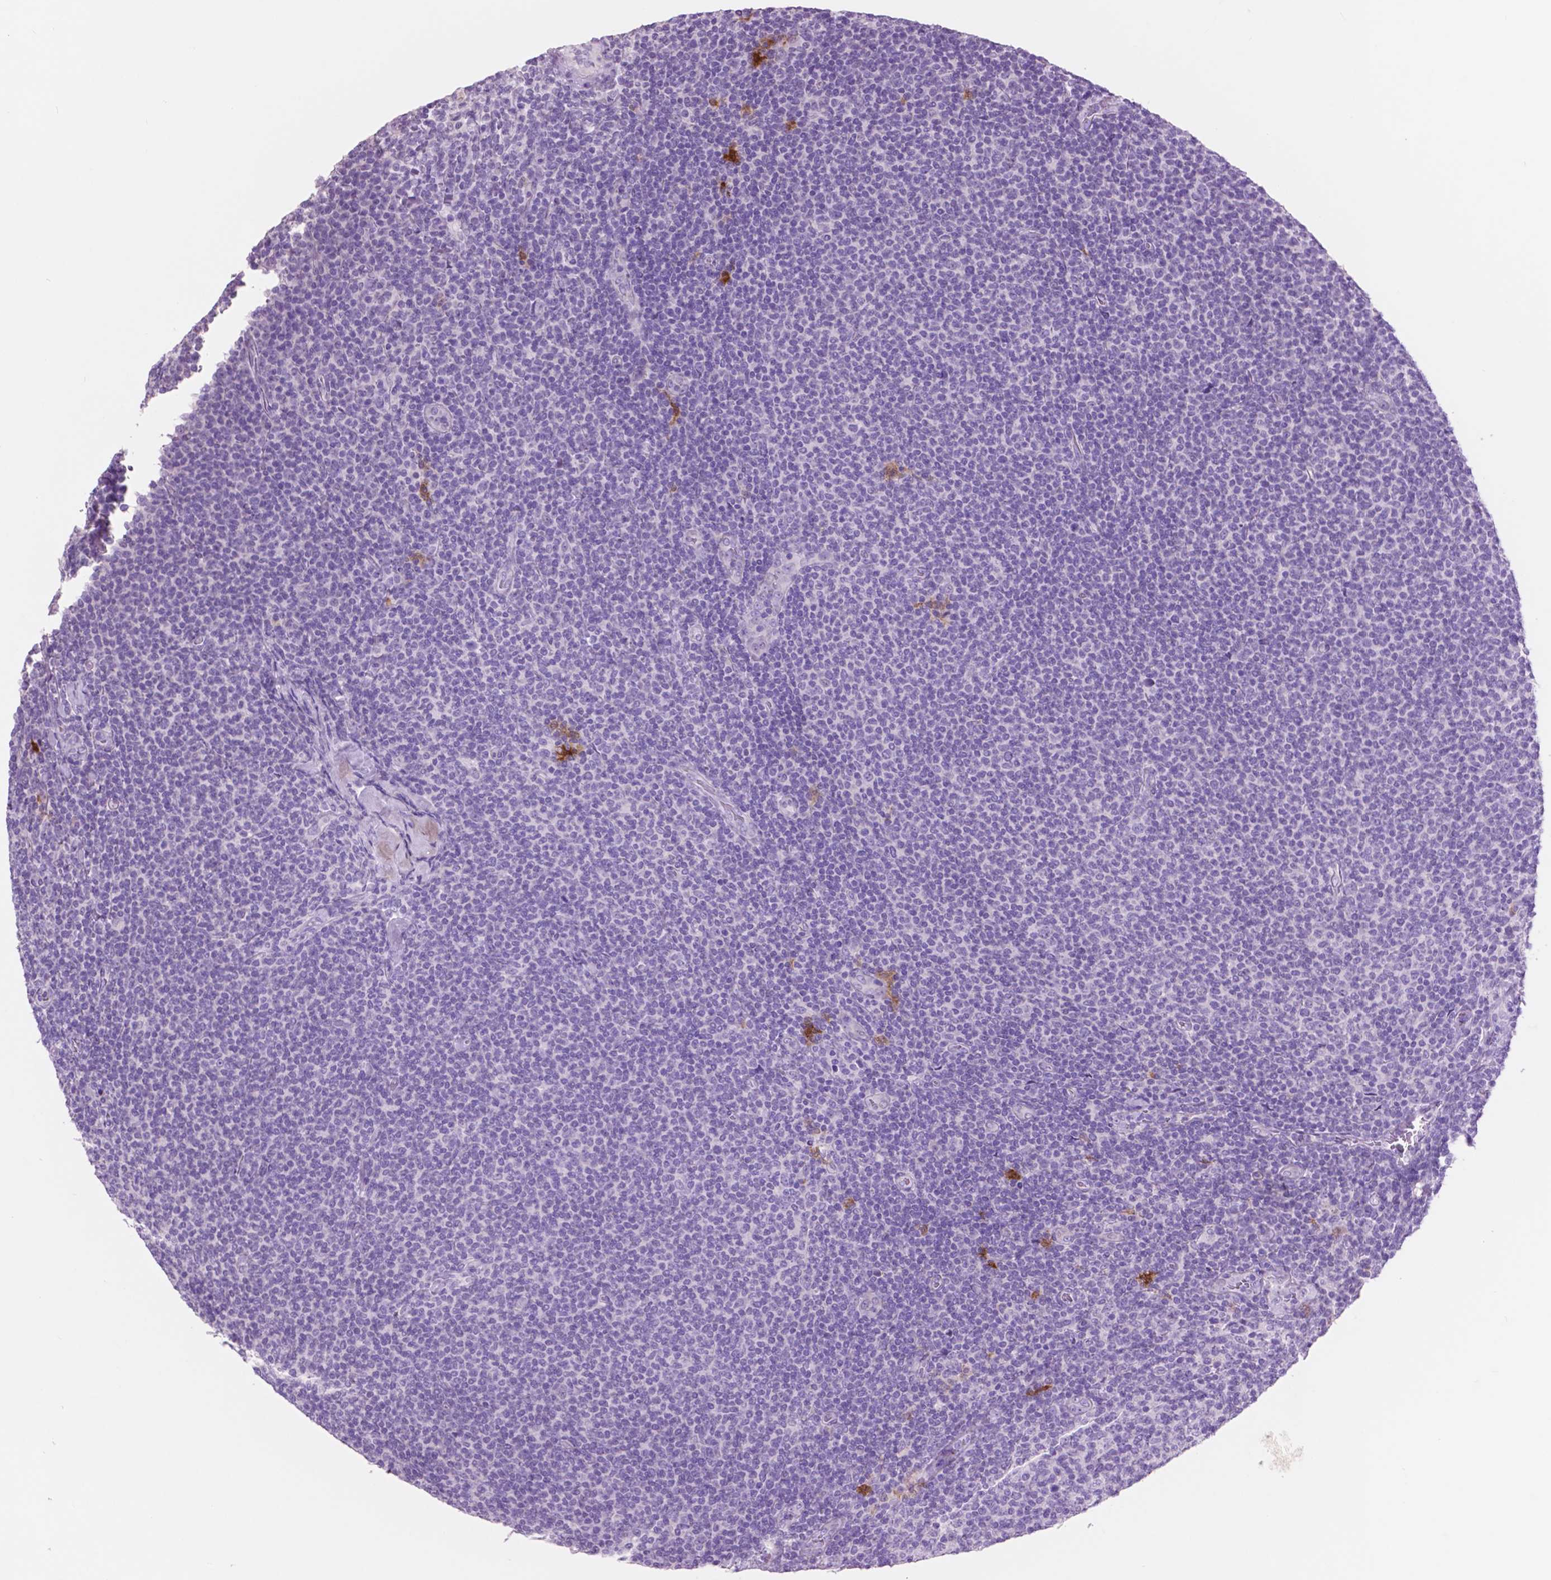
{"staining": {"intensity": "negative", "quantity": "none", "location": "none"}, "tissue": "lymphoma", "cell_type": "Tumor cells", "image_type": "cancer", "snomed": [{"axis": "morphology", "description": "Malignant lymphoma, non-Hodgkin's type, Low grade"}, {"axis": "topography", "description": "Lymph node"}], "caption": "The immunohistochemistry (IHC) histopathology image has no significant staining in tumor cells of low-grade malignant lymphoma, non-Hodgkin's type tissue.", "gene": "IDO1", "patient": {"sex": "male", "age": 52}}